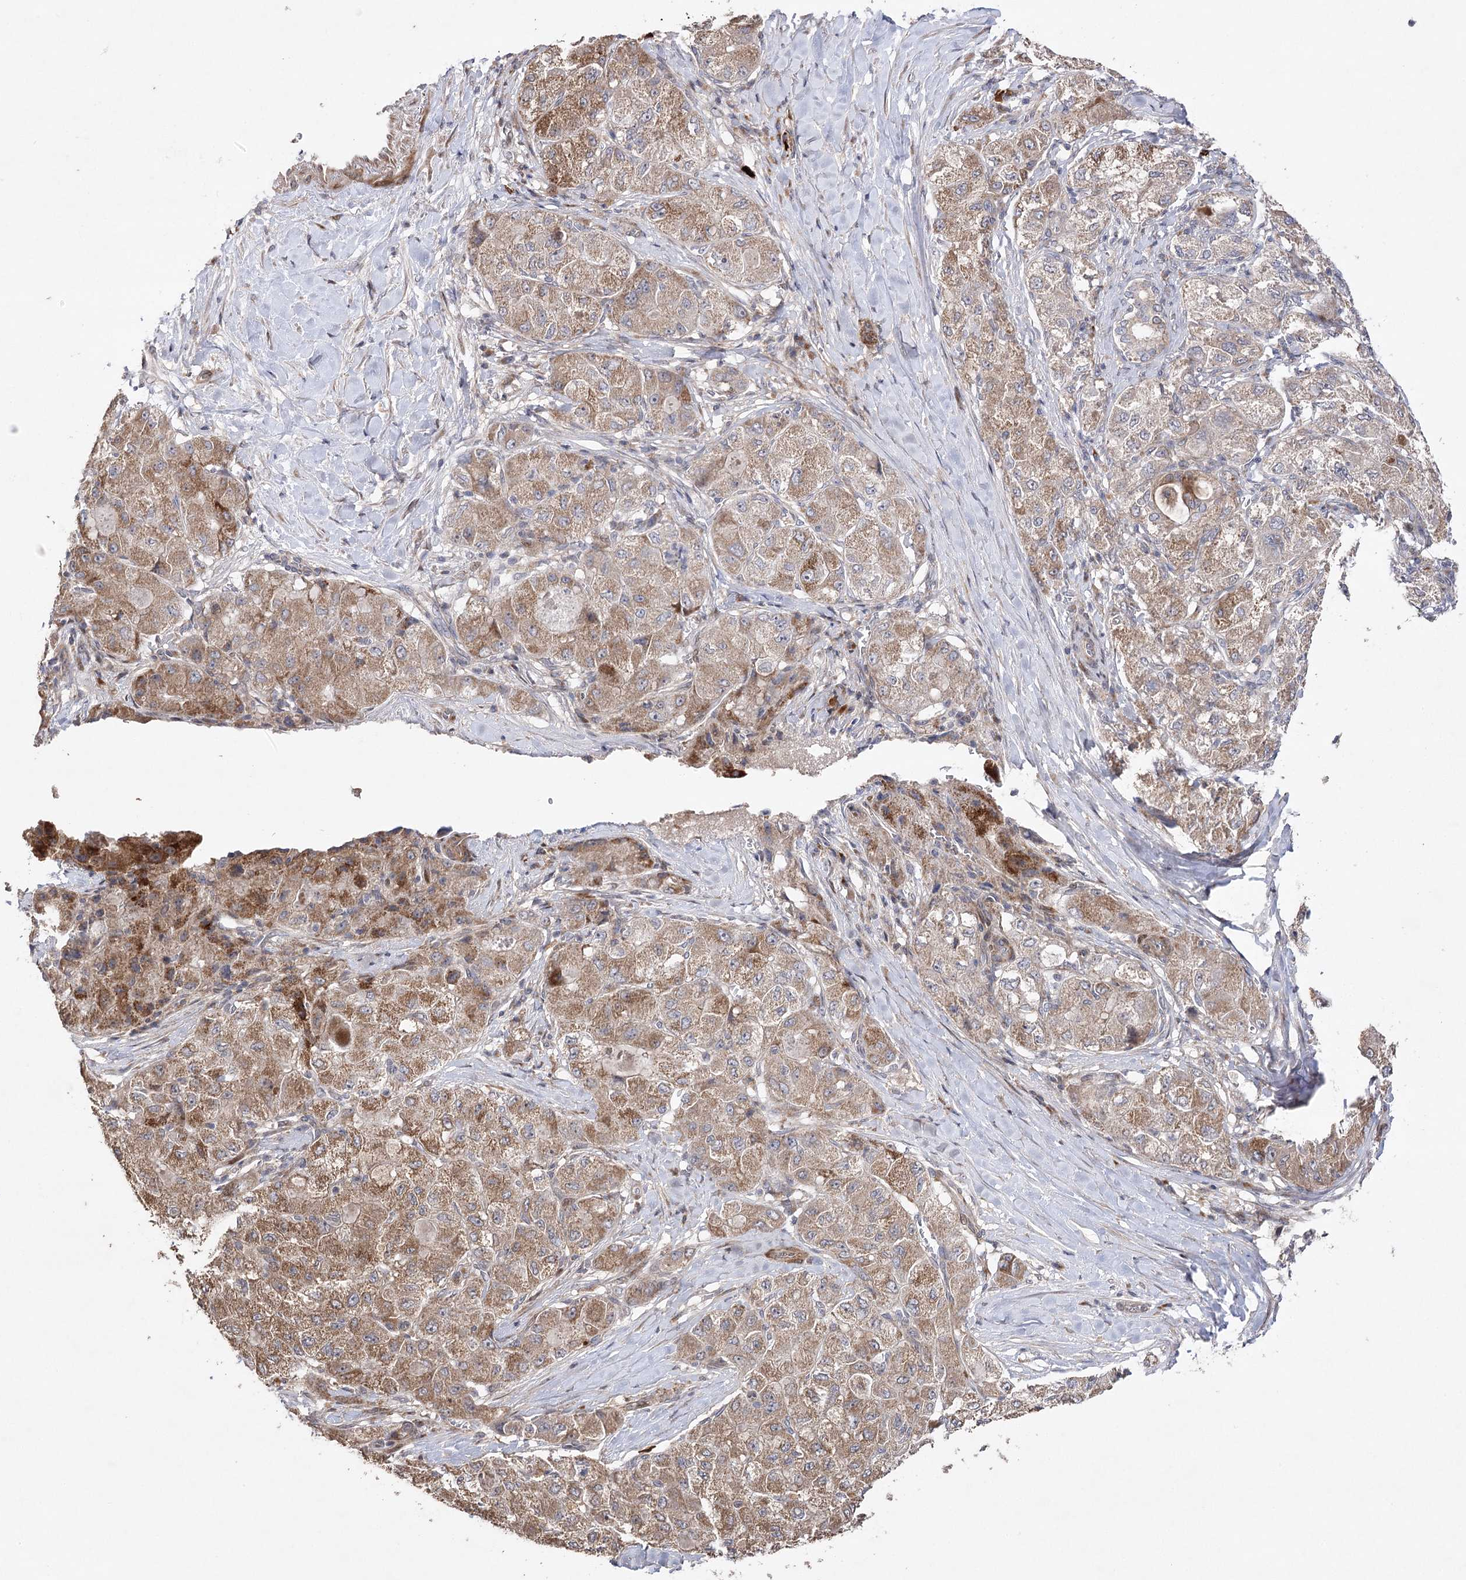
{"staining": {"intensity": "moderate", "quantity": ">75%", "location": "cytoplasmic/membranous"}, "tissue": "liver cancer", "cell_type": "Tumor cells", "image_type": "cancer", "snomed": [{"axis": "morphology", "description": "Carcinoma, Hepatocellular, NOS"}, {"axis": "topography", "description": "Liver"}], "caption": "Tumor cells exhibit medium levels of moderate cytoplasmic/membranous expression in approximately >75% of cells in hepatocellular carcinoma (liver).", "gene": "OBSL1", "patient": {"sex": "male", "age": 80}}